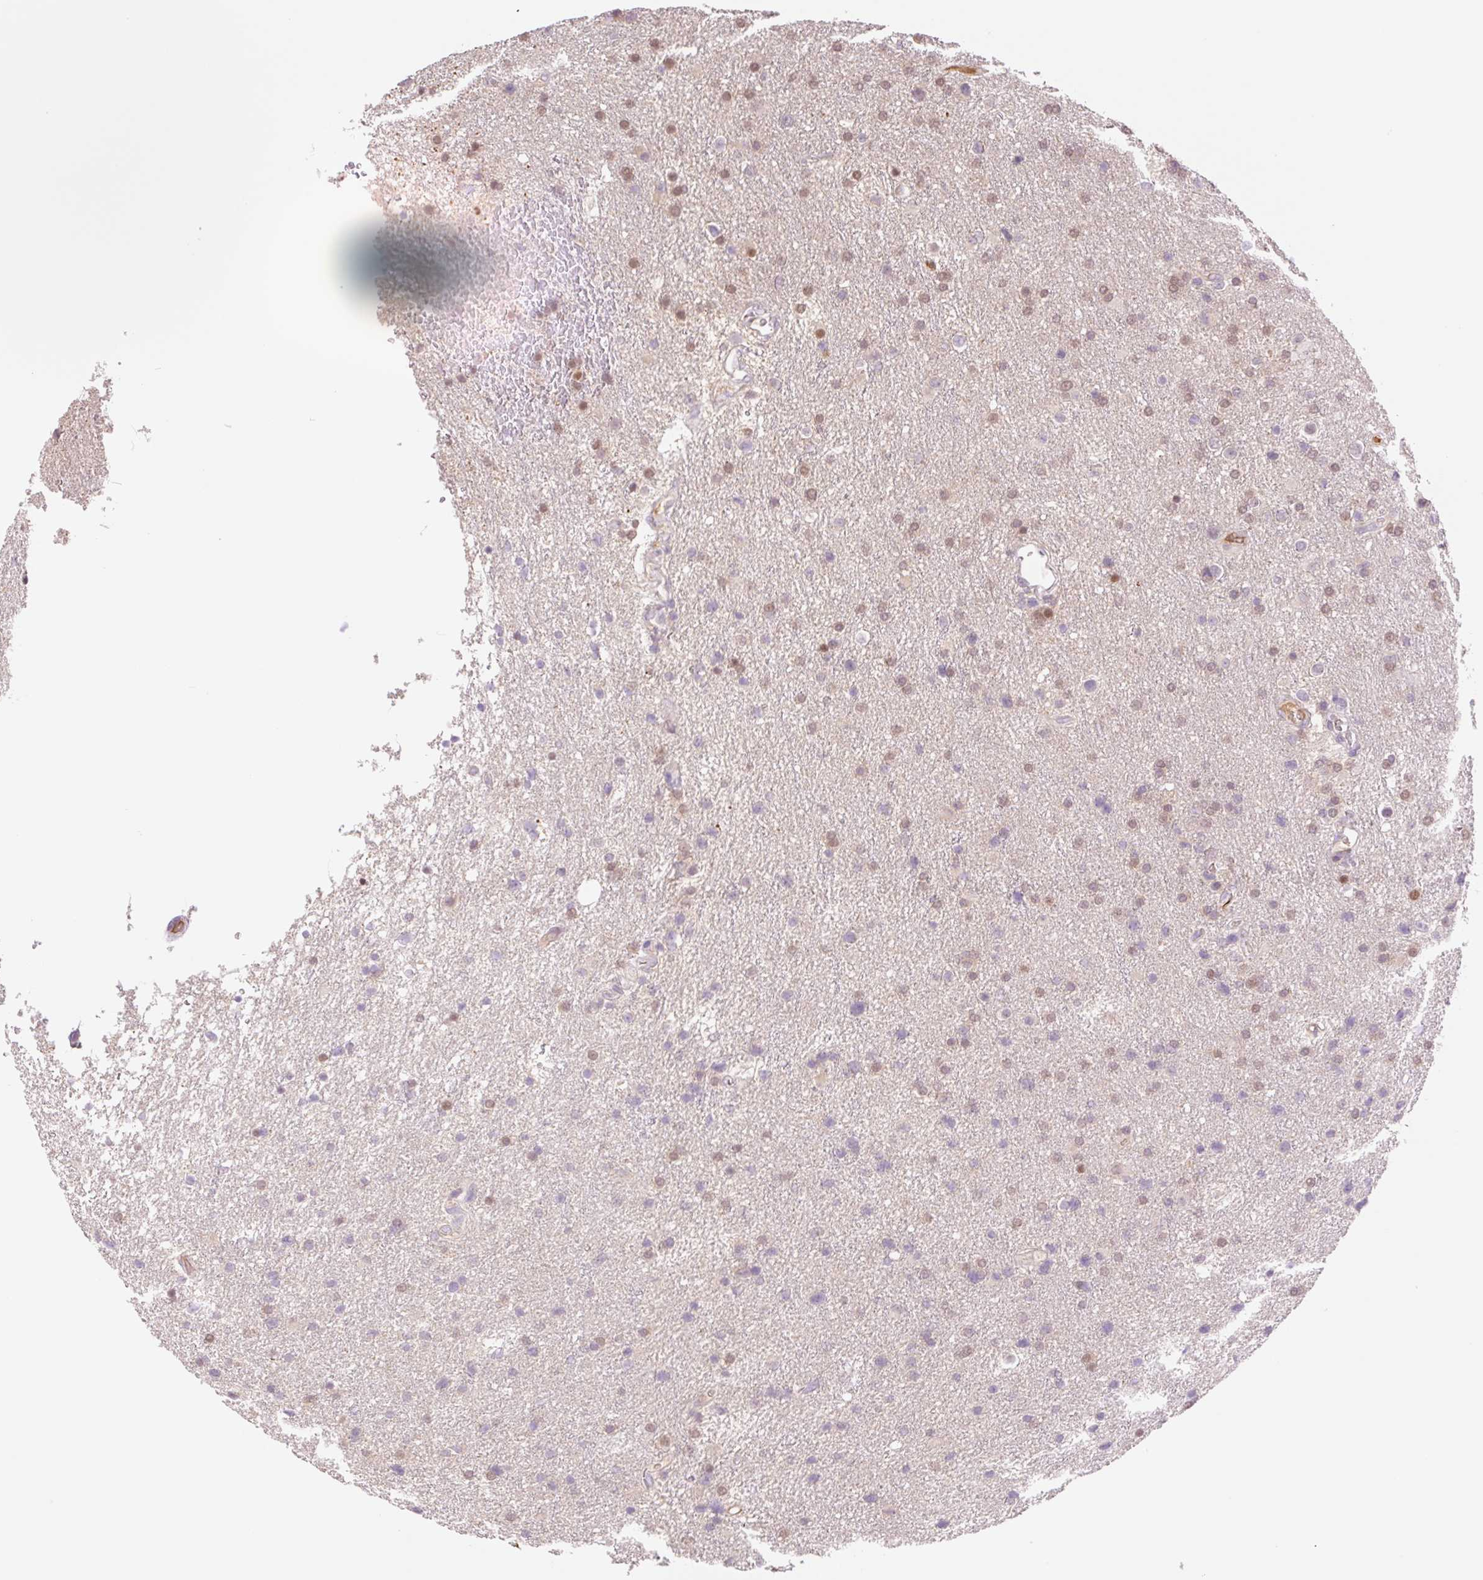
{"staining": {"intensity": "moderate", "quantity": "25%-75%", "location": "nuclear"}, "tissue": "glioma", "cell_type": "Tumor cells", "image_type": "cancer", "snomed": [{"axis": "morphology", "description": "Glioma, malignant, Low grade"}, {"axis": "topography", "description": "Brain"}], "caption": "Tumor cells display medium levels of moderate nuclear positivity in about 25%-75% of cells in malignant glioma (low-grade). (DAB IHC with brightfield microscopy, high magnification).", "gene": "HEBP1", "patient": {"sex": "female", "age": 32}}